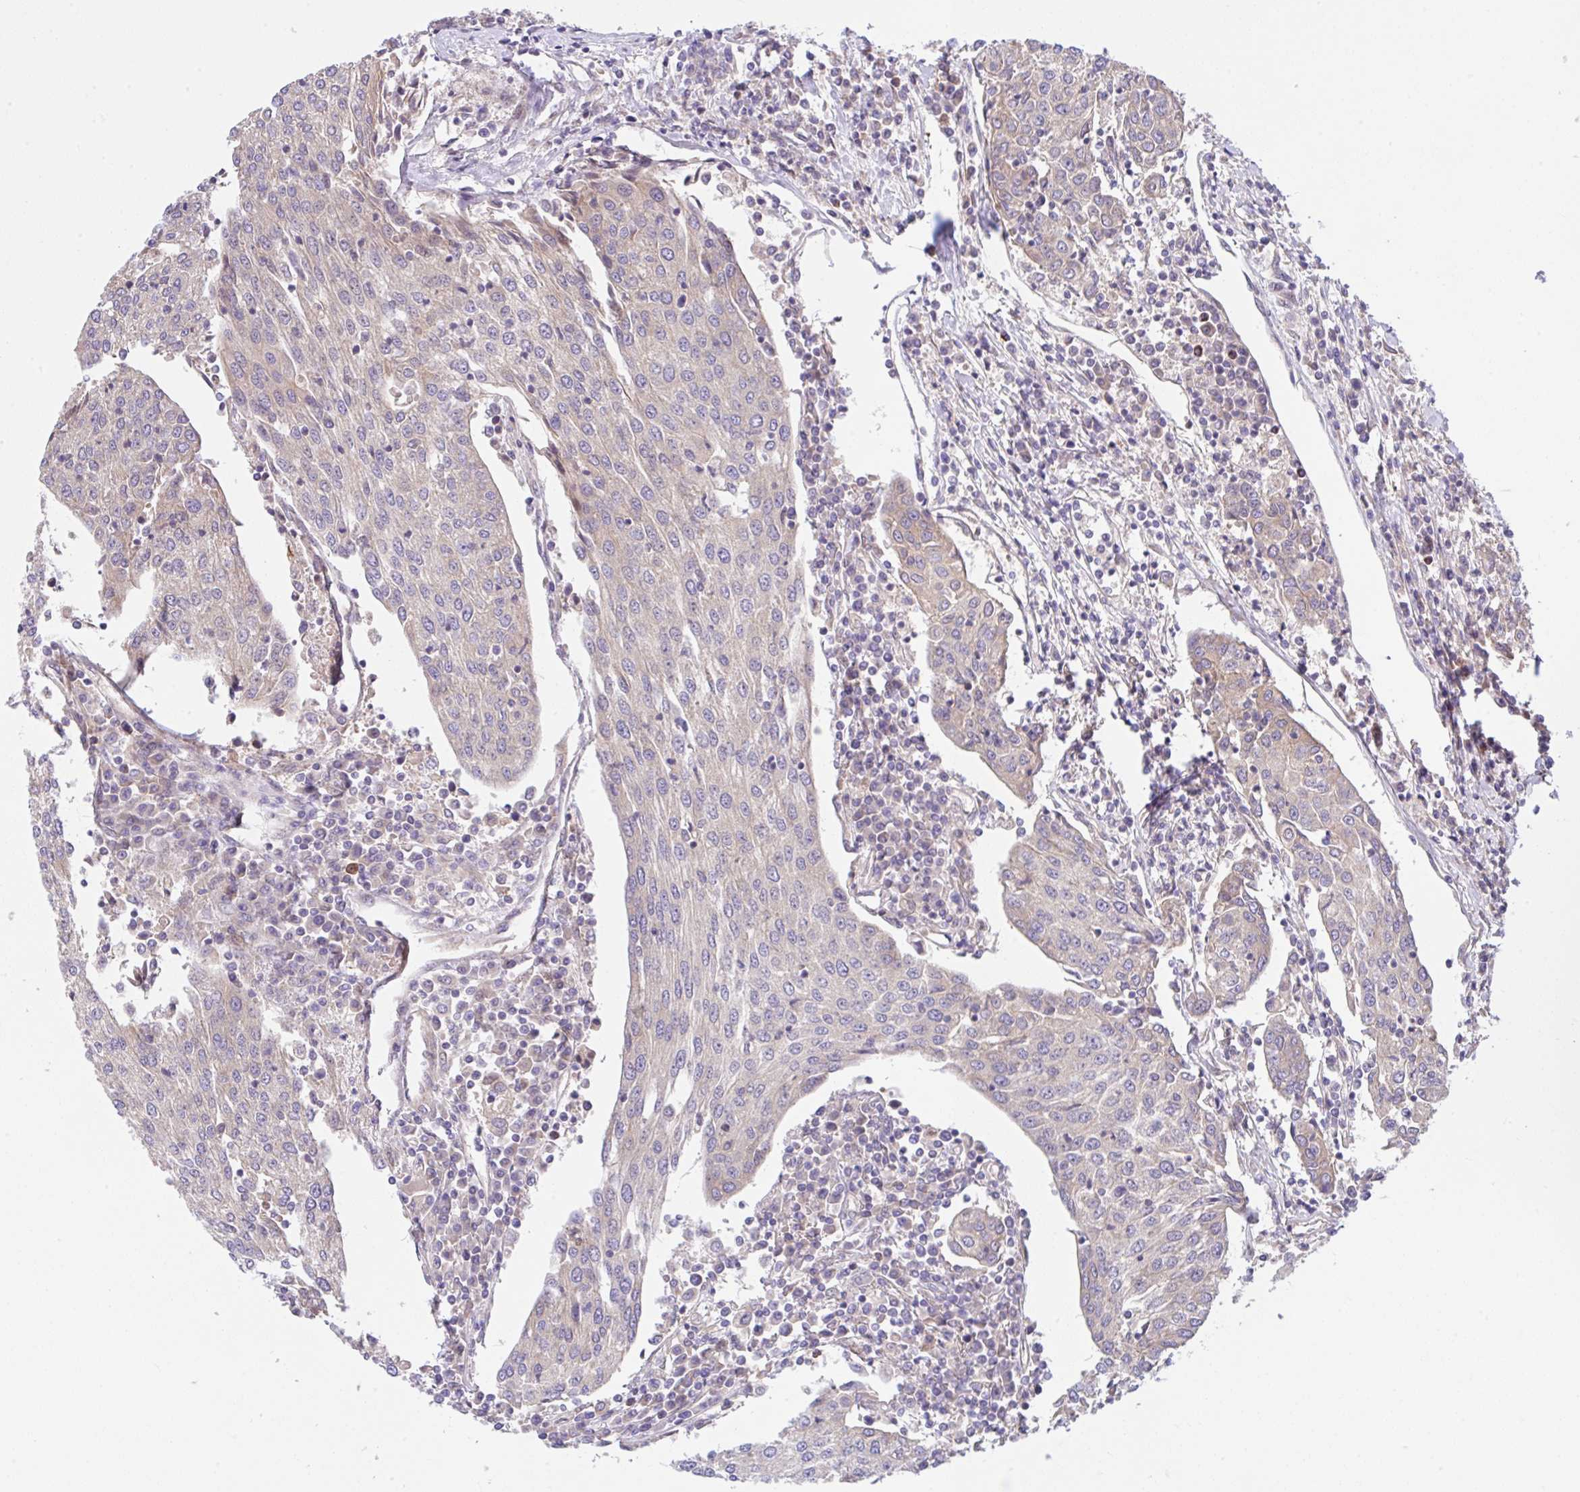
{"staining": {"intensity": "negative", "quantity": "none", "location": "none"}, "tissue": "urothelial cancer", "cell_type": "Tumor cells", "image_type": "cancer", "snomed": [{"axis": "morphology", "description": "Urothelial carcinoma, High grade"}, {"axis": "topography", "description": "Urinary bladder"}], "caption": "Immunohistochemistry (IHC) micrograph of neoplastic tissue: human urothelial carcinoma (high-grade) stained with DAB shows no significant protein expression in tumor cells.", "gene": "UBE4A", "patient": {"sex": "female", "age": 85}}